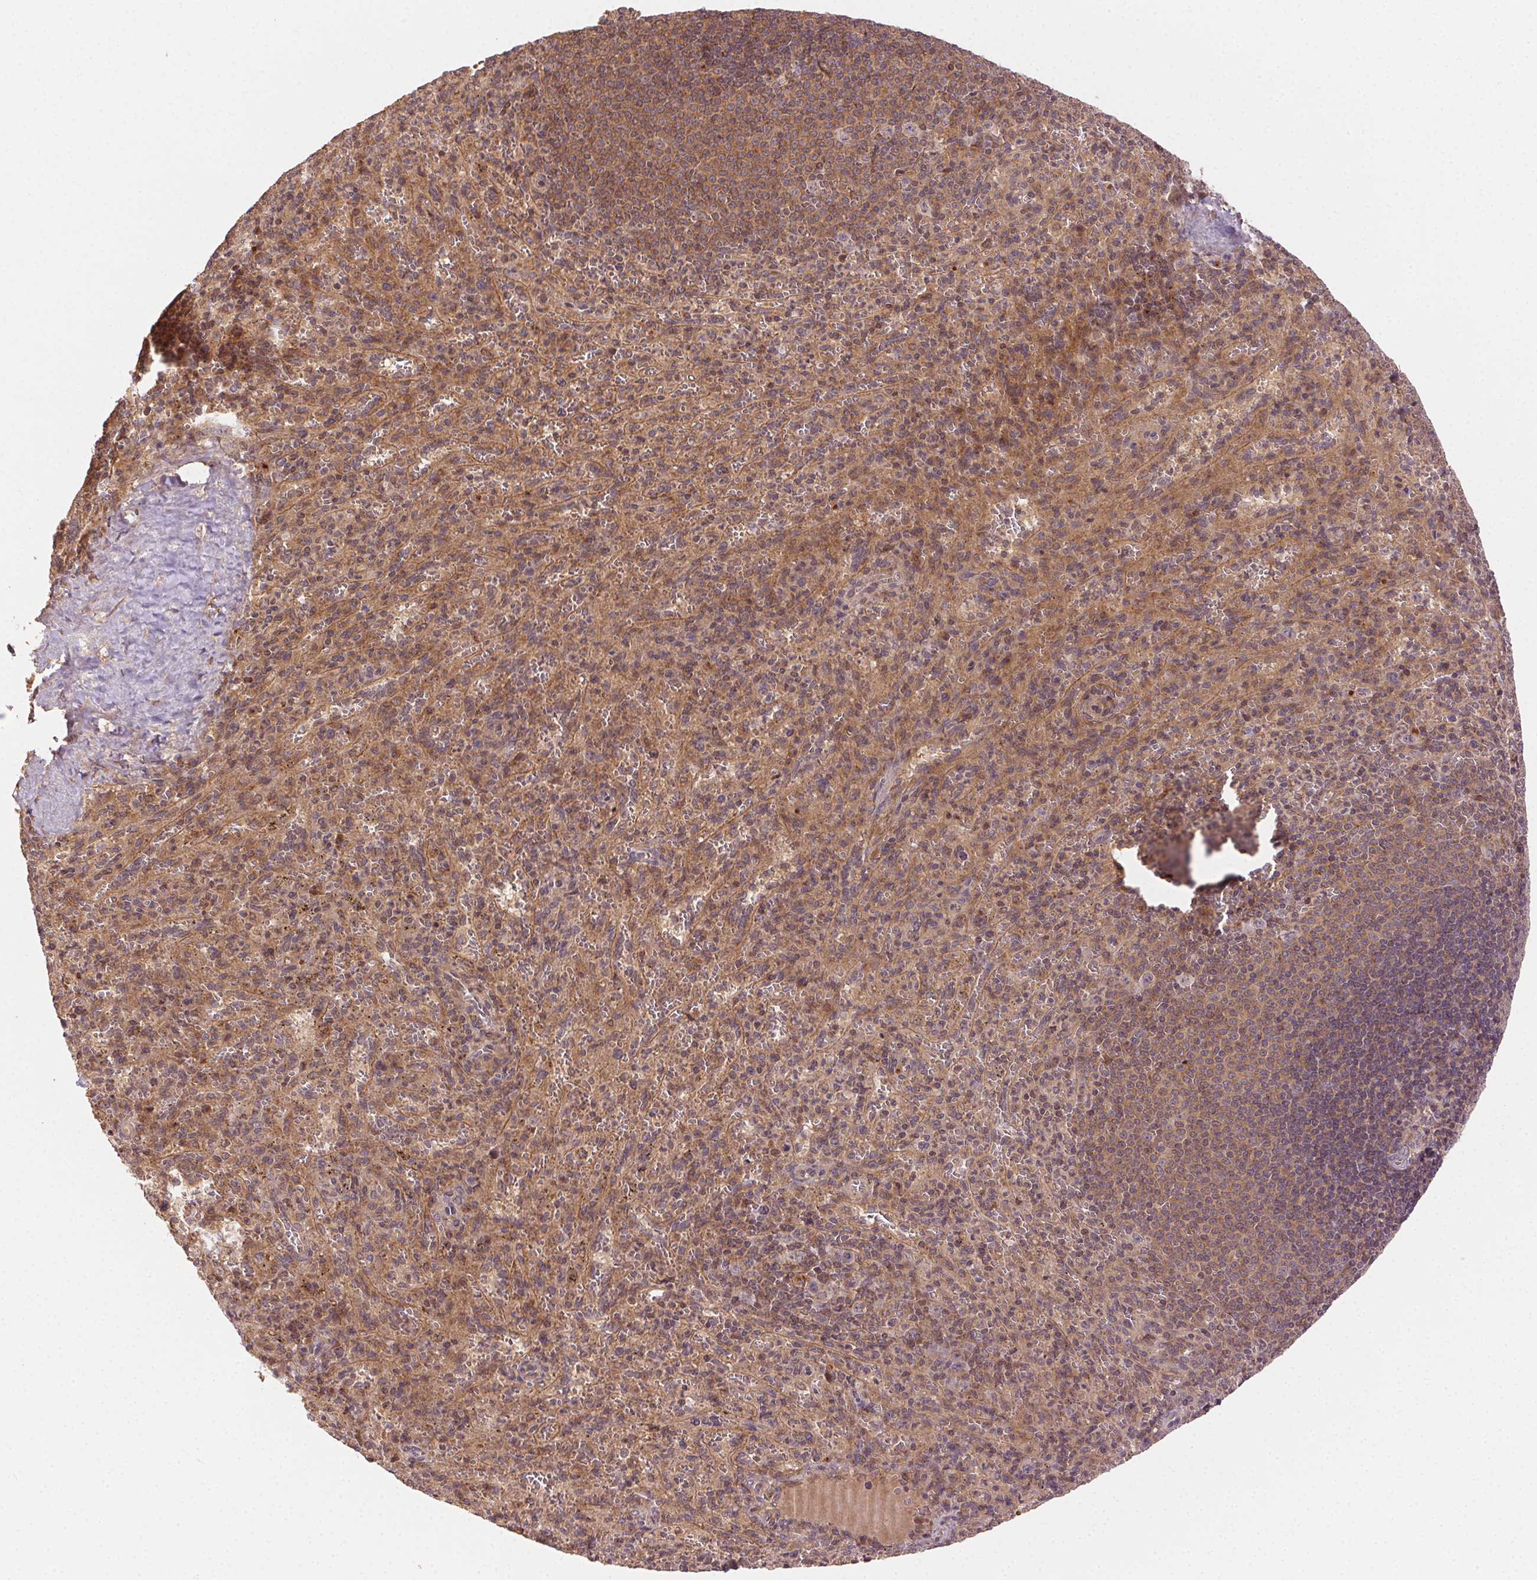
{"staining": {"intensity": "moderate", "quantity": "25%-75%", "location": "cytoplasmic/membranous"}, "tissue": "spleen", "cell_type": "Cells in red pulp", "image_type": "normal", "snomed": [{"axis": "morphology", "description": "Normal tissue, NOS"}, {"axis": "topography", "description": "Spleen"}], "caption": "A brown stain shows moderate cytoplasmic/membranous expression of a protein in cells in red pulp of normal spleen. The protein of interest is stained brown, and the nuclei are stained in blue (DAB IHC with brightfield microscopy, high magnification).", "gene": "KLHL15", "patient": {"sex": "male", "age": 57}}